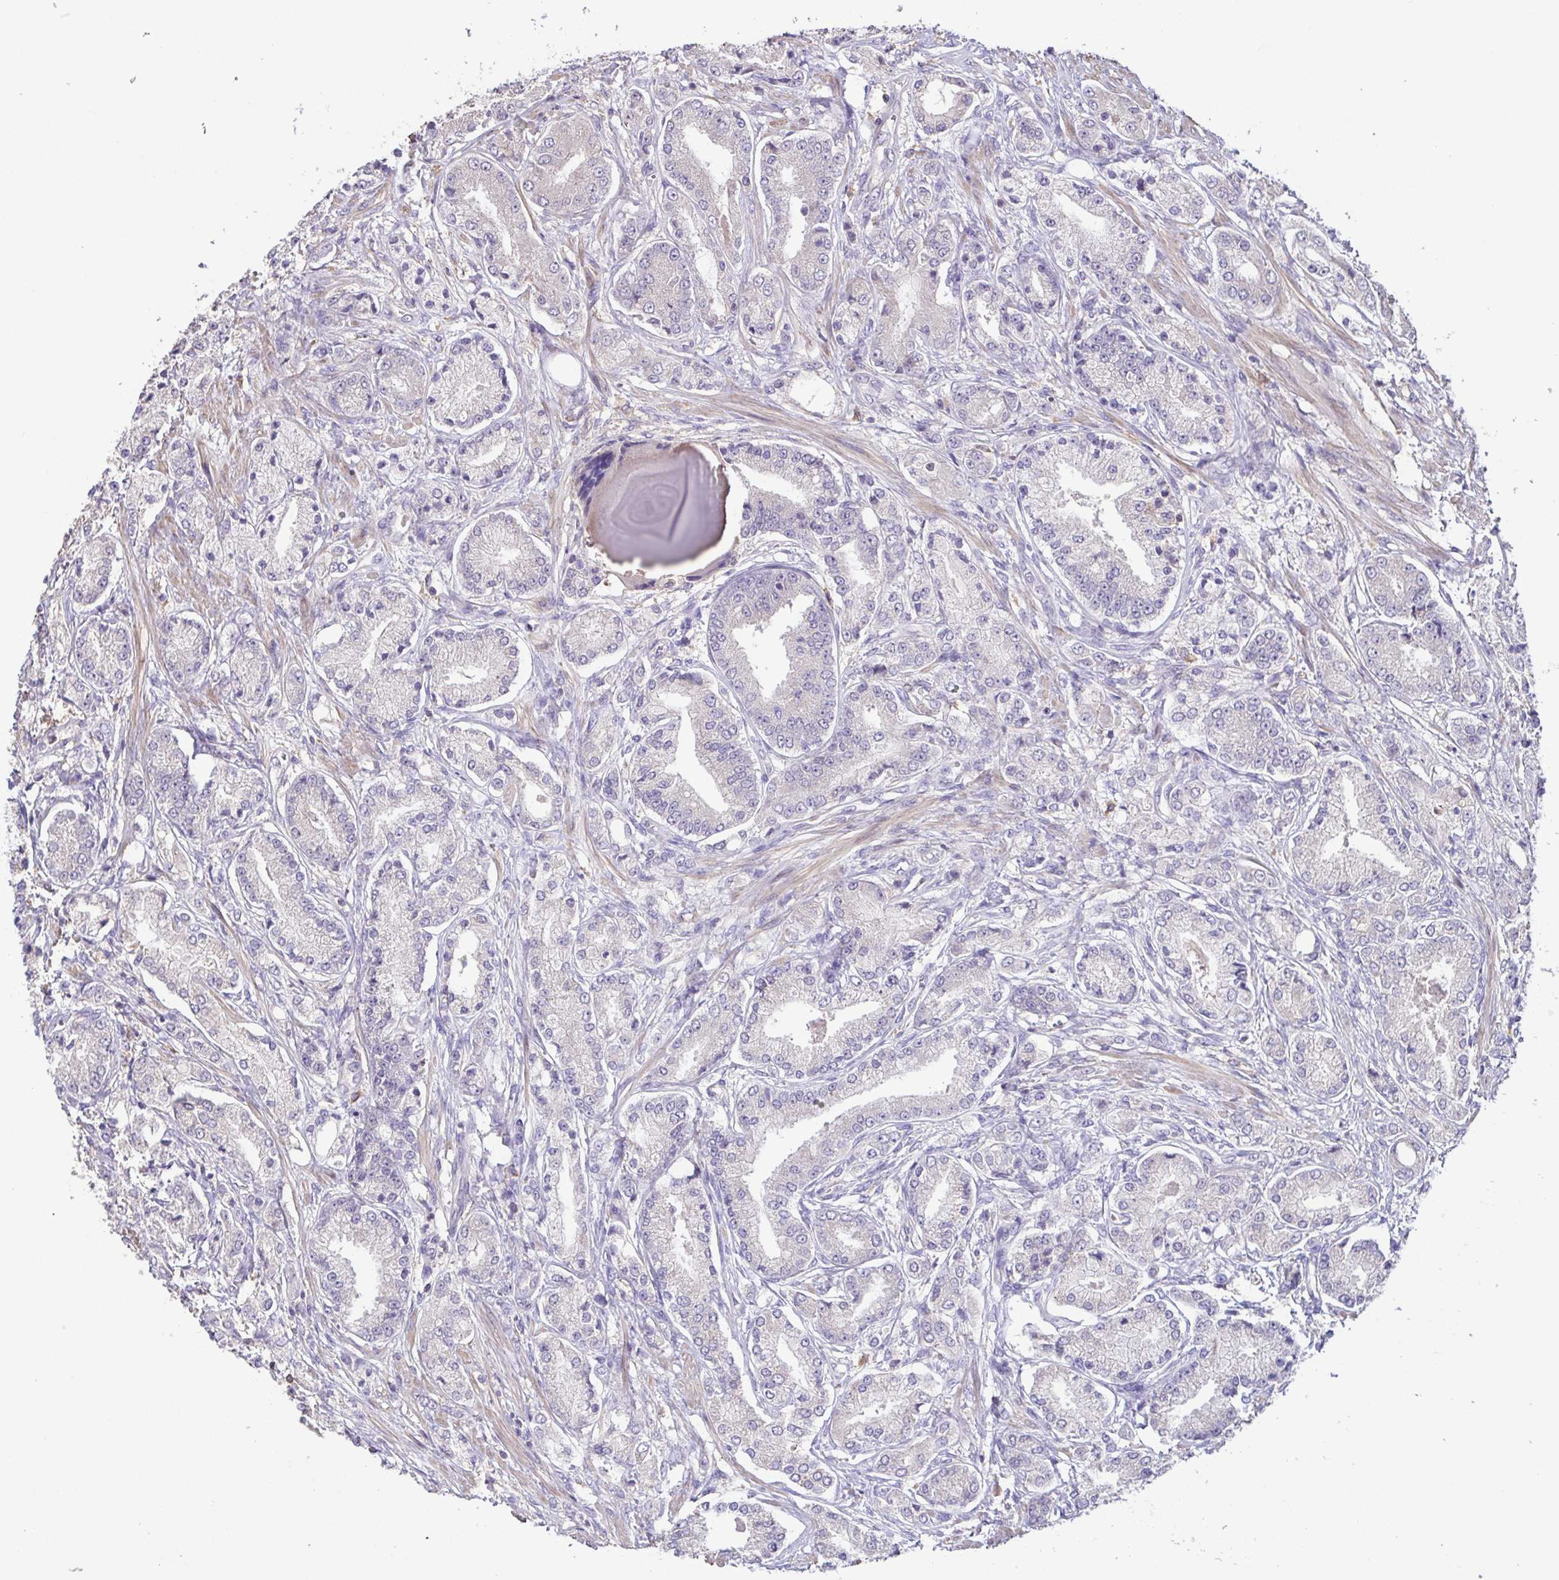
{"staining": {"intensity": "negative", "quantity": "none", "location": "none"}, "tissue": "prostate cancer", "cell_type": "Tumor cells", "image_type": "cancer", "snomed": [{"axis": "morphology", "description": "Adenocarcinoma, High grade"}, {"axis": "topography", "description": "Prostate and seminal vesicle, NOS"}], "caption": "Tumor cells show no significant expression in prostate cancer (high-grade adenocarcinoma).", "gene": "ACTRT2", "patient": {"sex": "male", "age": 61}}